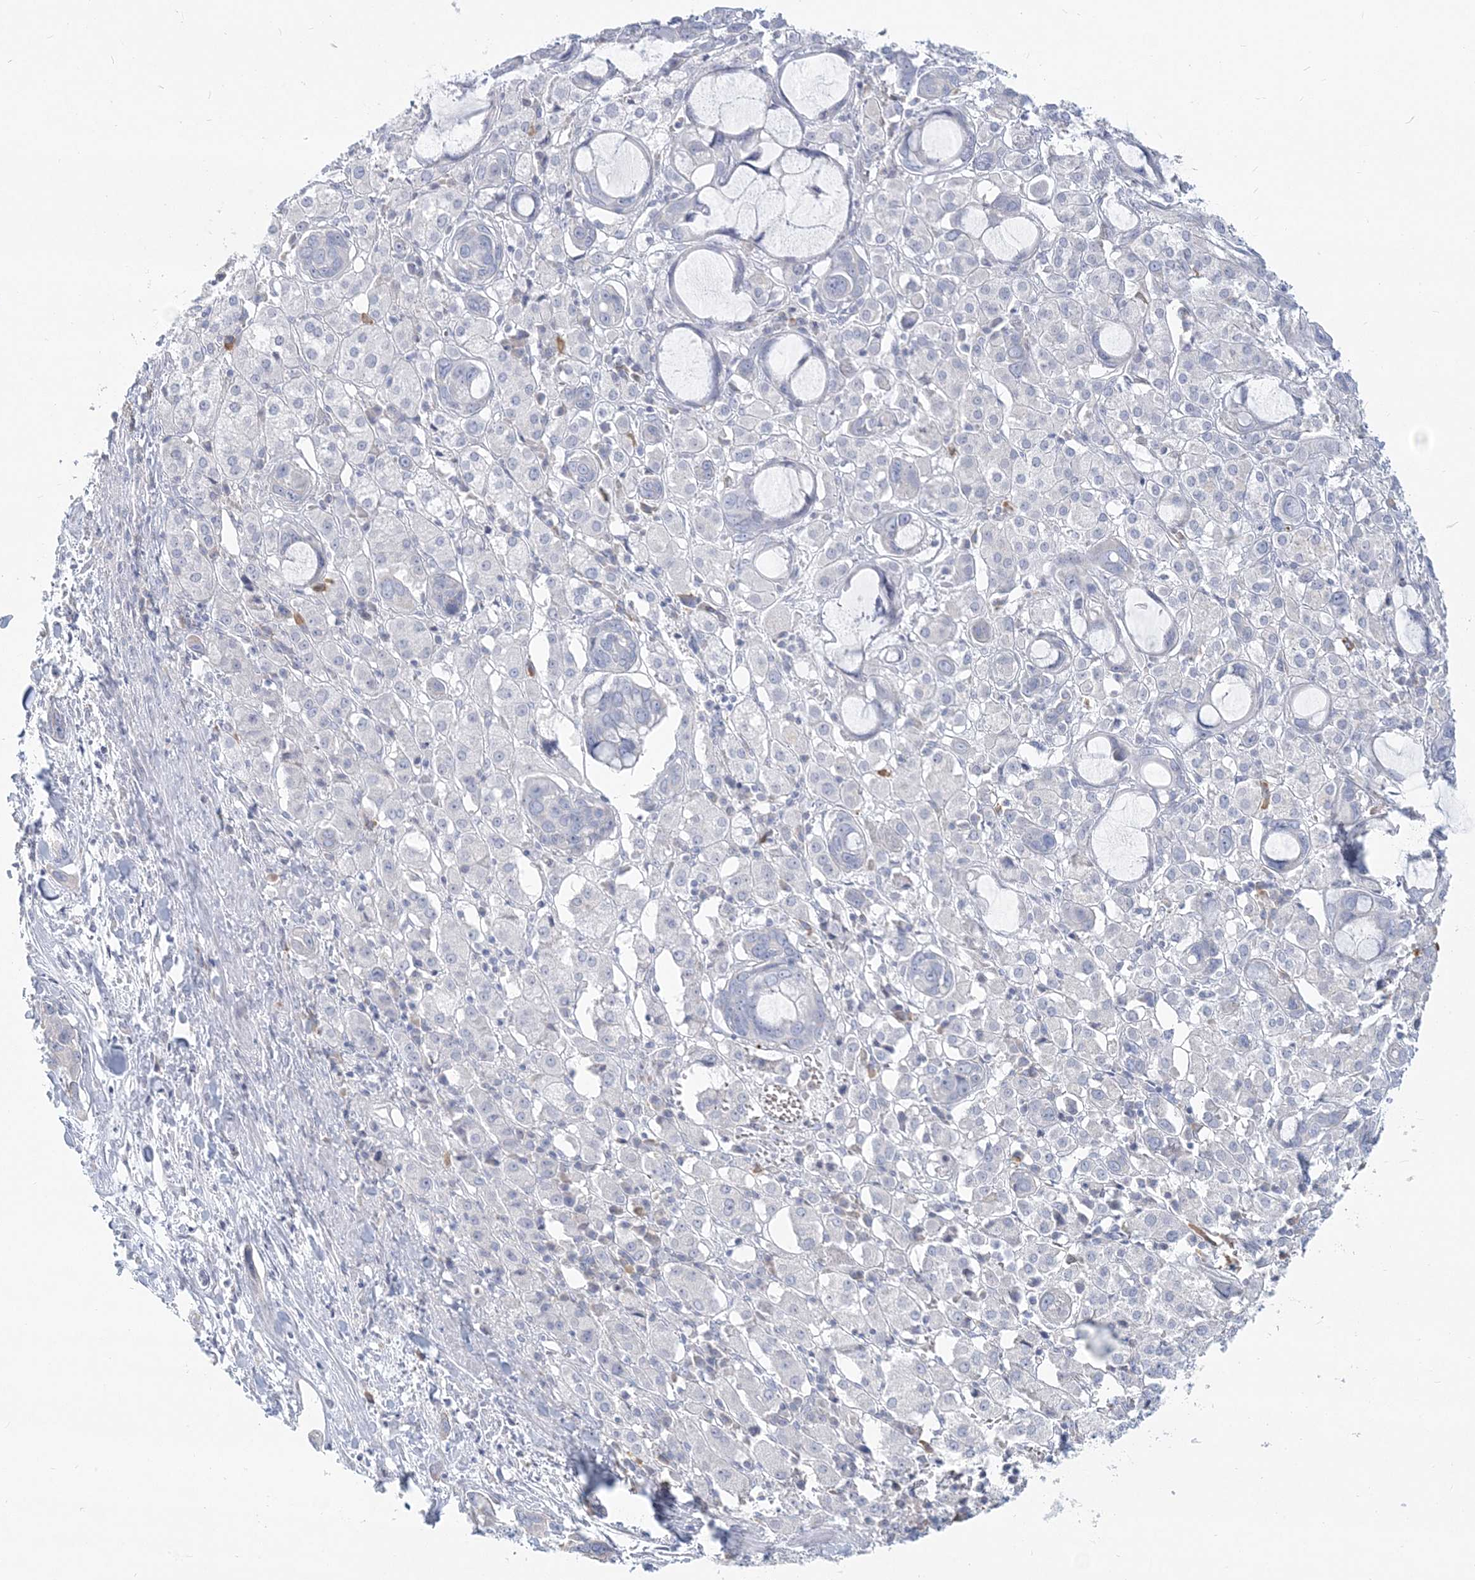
{"staining": {"intensity": "negative", "quantity": "none", "location": "none"}, "tissue": "pancreatic cancer", "cell_type": "Tumor cells", "image_type": "cancer", "snomed": [{"axis": "morphology", "description": "Adenocarcinoma, NOS"}, {"axis": "topography", "description": "Pancreas"}], "caption": "An image of pancreatic cancer stained for a protein displays no brown staining in tumor cells.", "gene": "CSN1S1", "patient": {"sex": "female", "age": 60}}